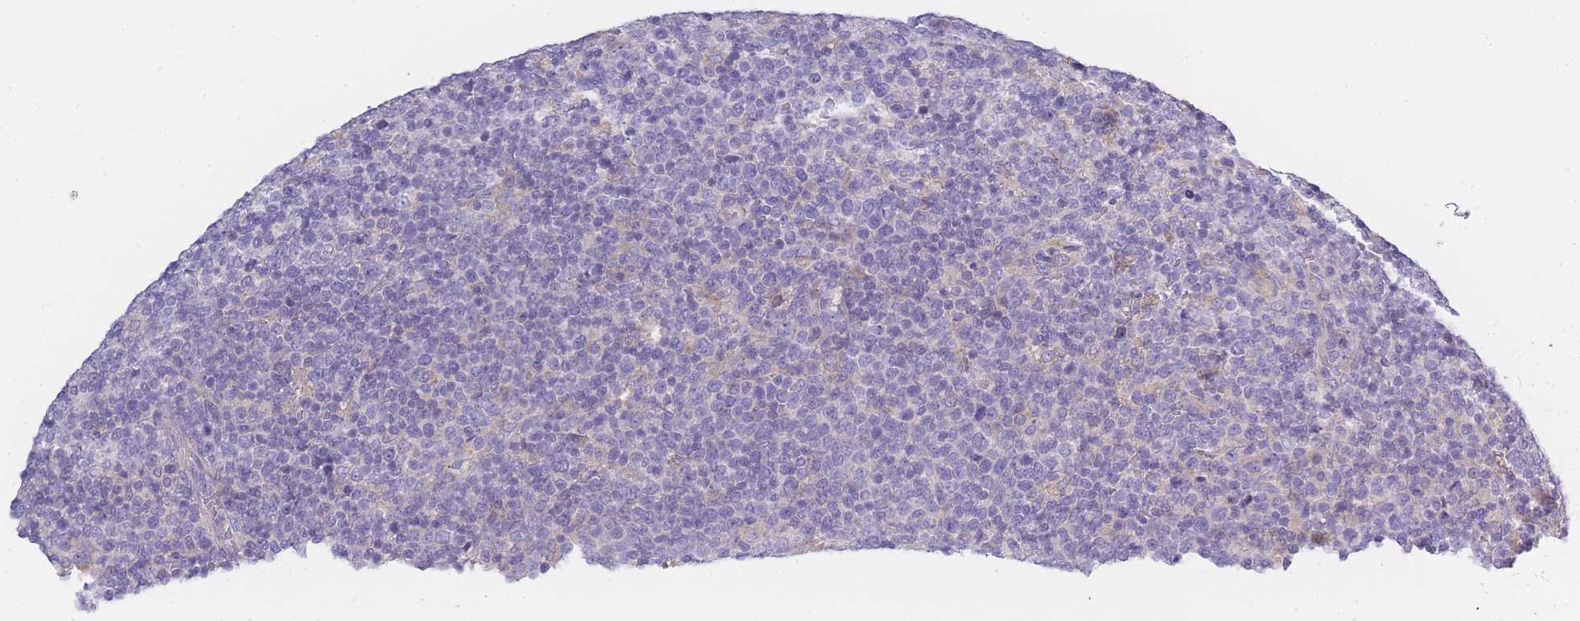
{"staining": {"intensity": "negative", "quantity": "none", "location": "none"}, "tissue": "lymphoma", "cell_type": "Tumor cells", "image_type": "cancer", "snomed": [{"axis": "morphology", "description": "Malignant lymphoma, non-Hodgkin's type, High grade"}, {"axis": "topography", "description": "Lymph node"}], "caption": "Photomicrograph shows no protein staining in tumor cells of lymphoma tissue.", "gene": "AP3M2", "patient": {"sex": "male", "age": 61}}